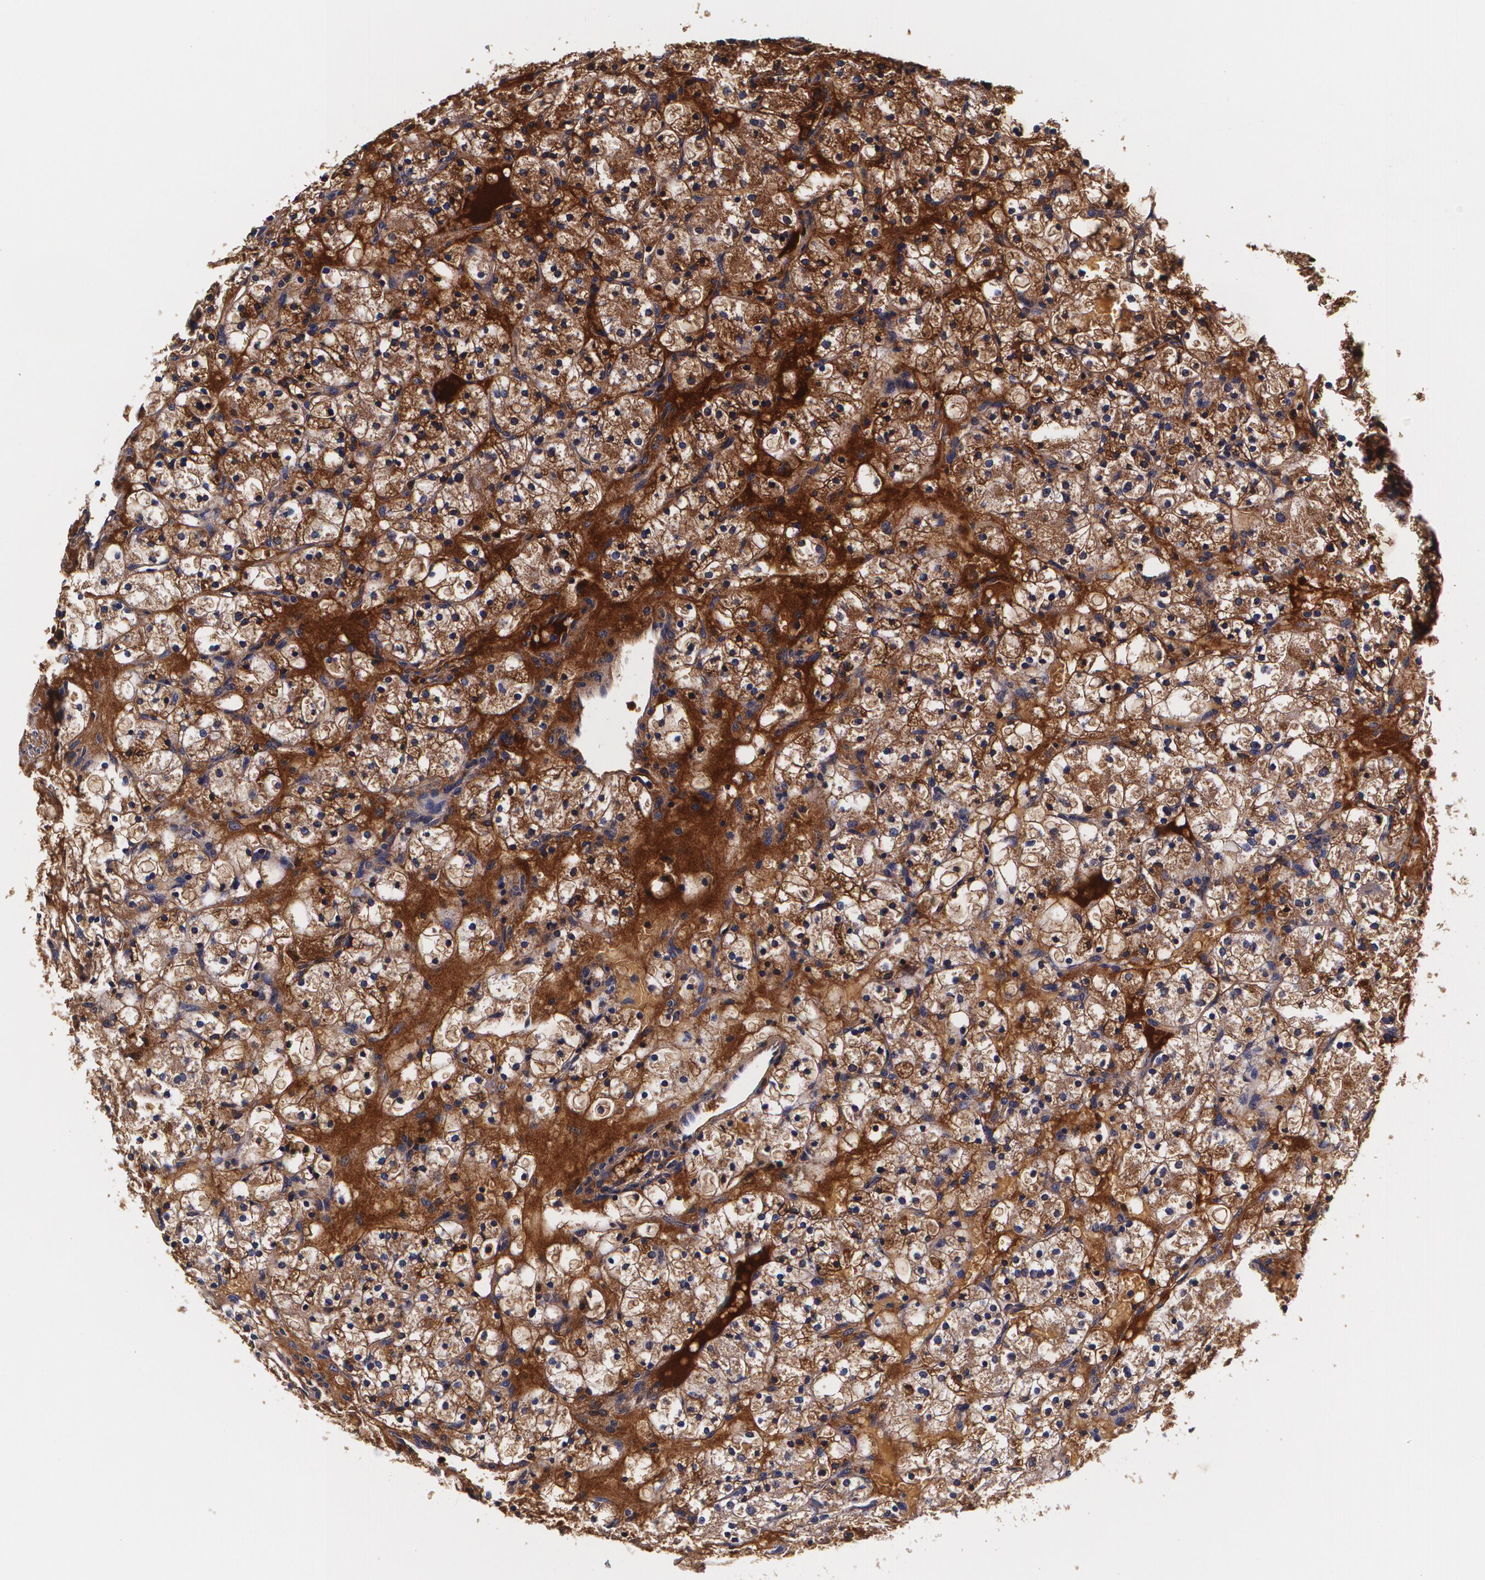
{"staining": {"intensity": "moderate", "quantity": ">75%", "location": "cytoplasmic/membranous"}, "tissue": "renal cancer", "cell_type": "Tumor cells", "image_type": "cancer", "snomed": [{"axis": "morphology", "description": "Adenocarcinoma, NOS"}, {"axis": "topography", "description": "Kidney"}], "caption": "High-magnification brightfield microscopy of renal cancer (adenocarcinoma) stained with DAB (3,3'-diaminobenzidine) (brown) and counterstained with hematoxylin (blue). tumor cells exhibit moderate cytoplasmic/membranous staining is appreciated in approximately>75% of cells.", "gene": "TTR", "patient": {"sex": "female", "age": 60}}